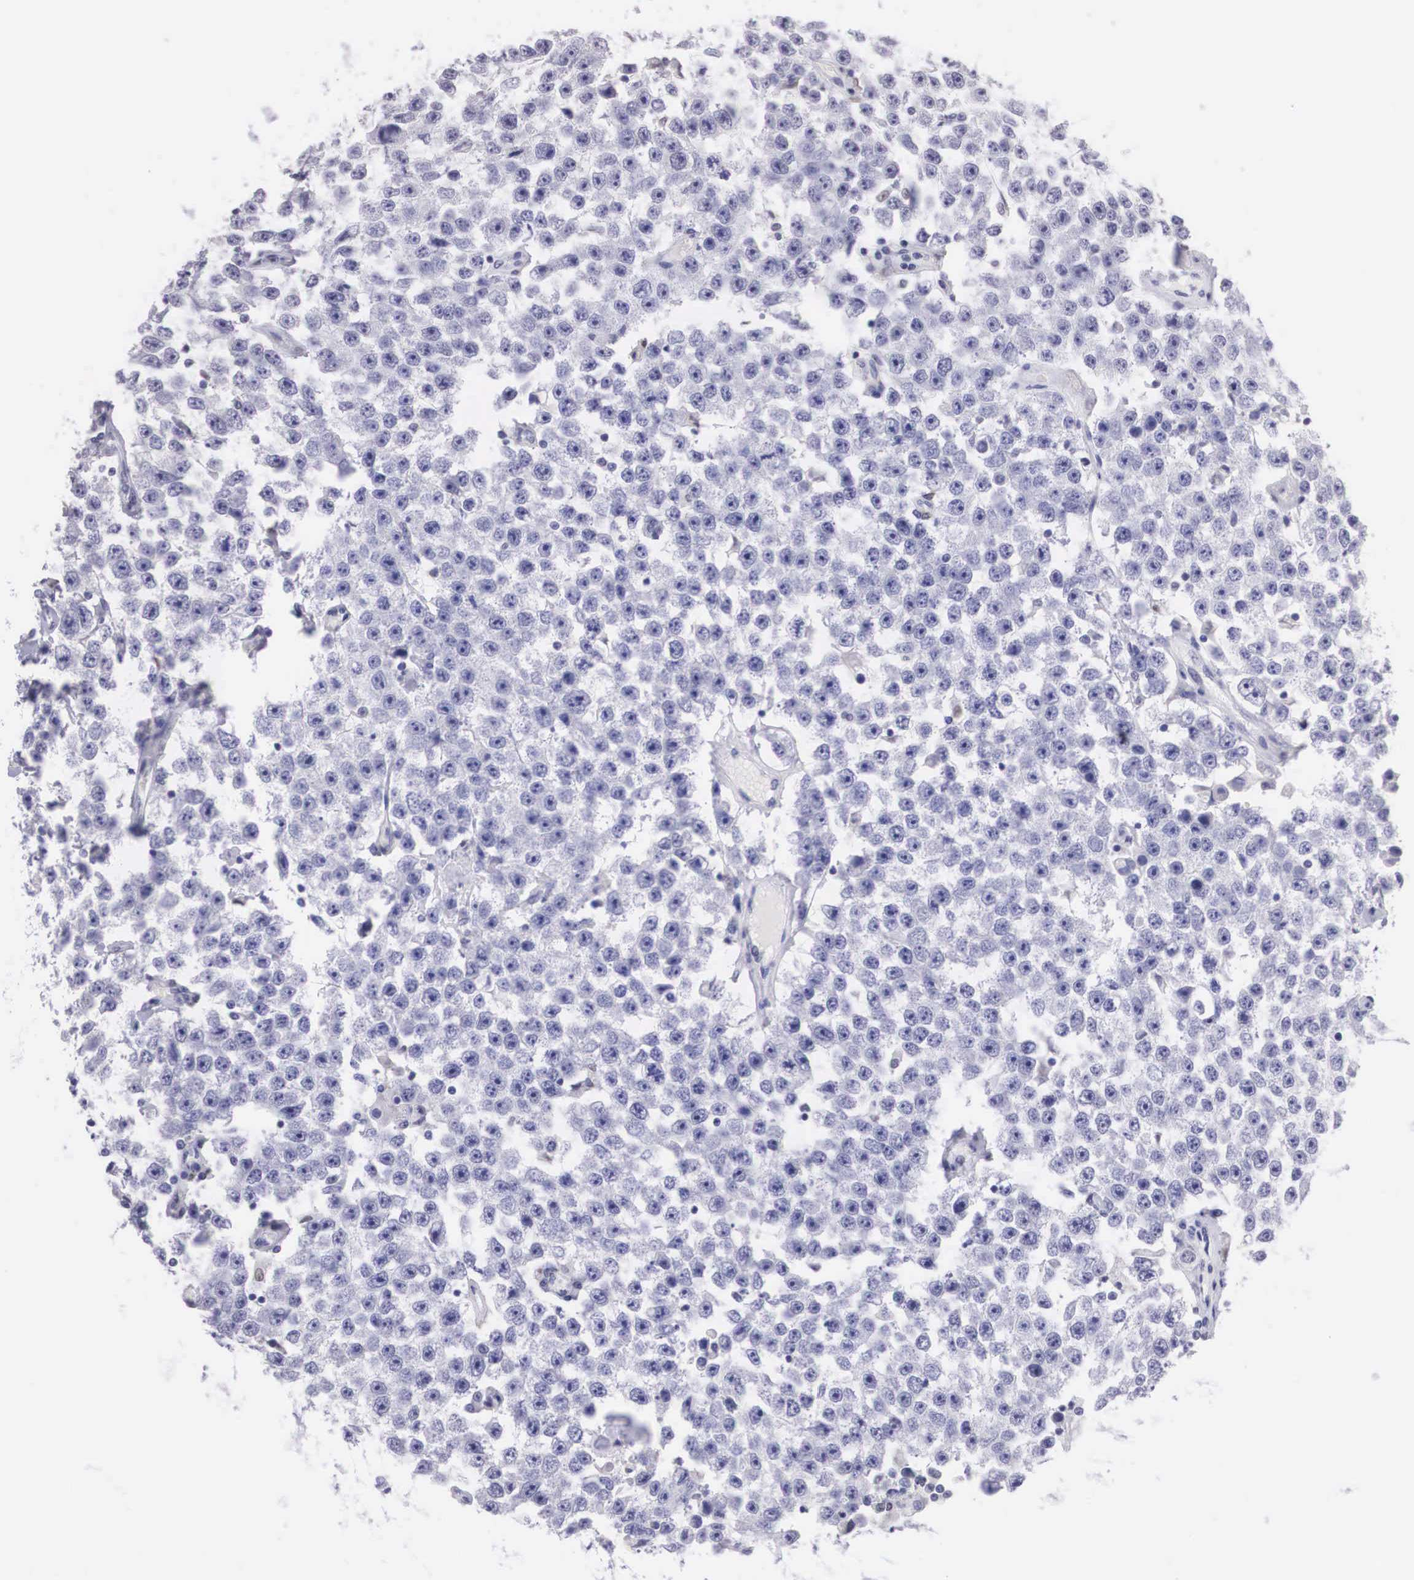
{"staining": {"intensity": "negative", "quantity": "none", "location": "none"}, "tissue": "testis cancer", "cell_type": "Tumor cells", "image_type": "cancer", "snomed": [{"axis": "morphology", "description": "Seminoma, NOS"}, {"axis": "topography", "description": "Testis"}], "caption": "Immunohistochemistry image of neoplastic tissue: human seminoma (testis) stained with DAB displays no significant protein expression in tumor cells. (DAB (3,3'-diaminobenzidine) immunohistochemistry, high magnification).", "gene": "ETV6", "patient": {"sex": "male", "age": 52}}